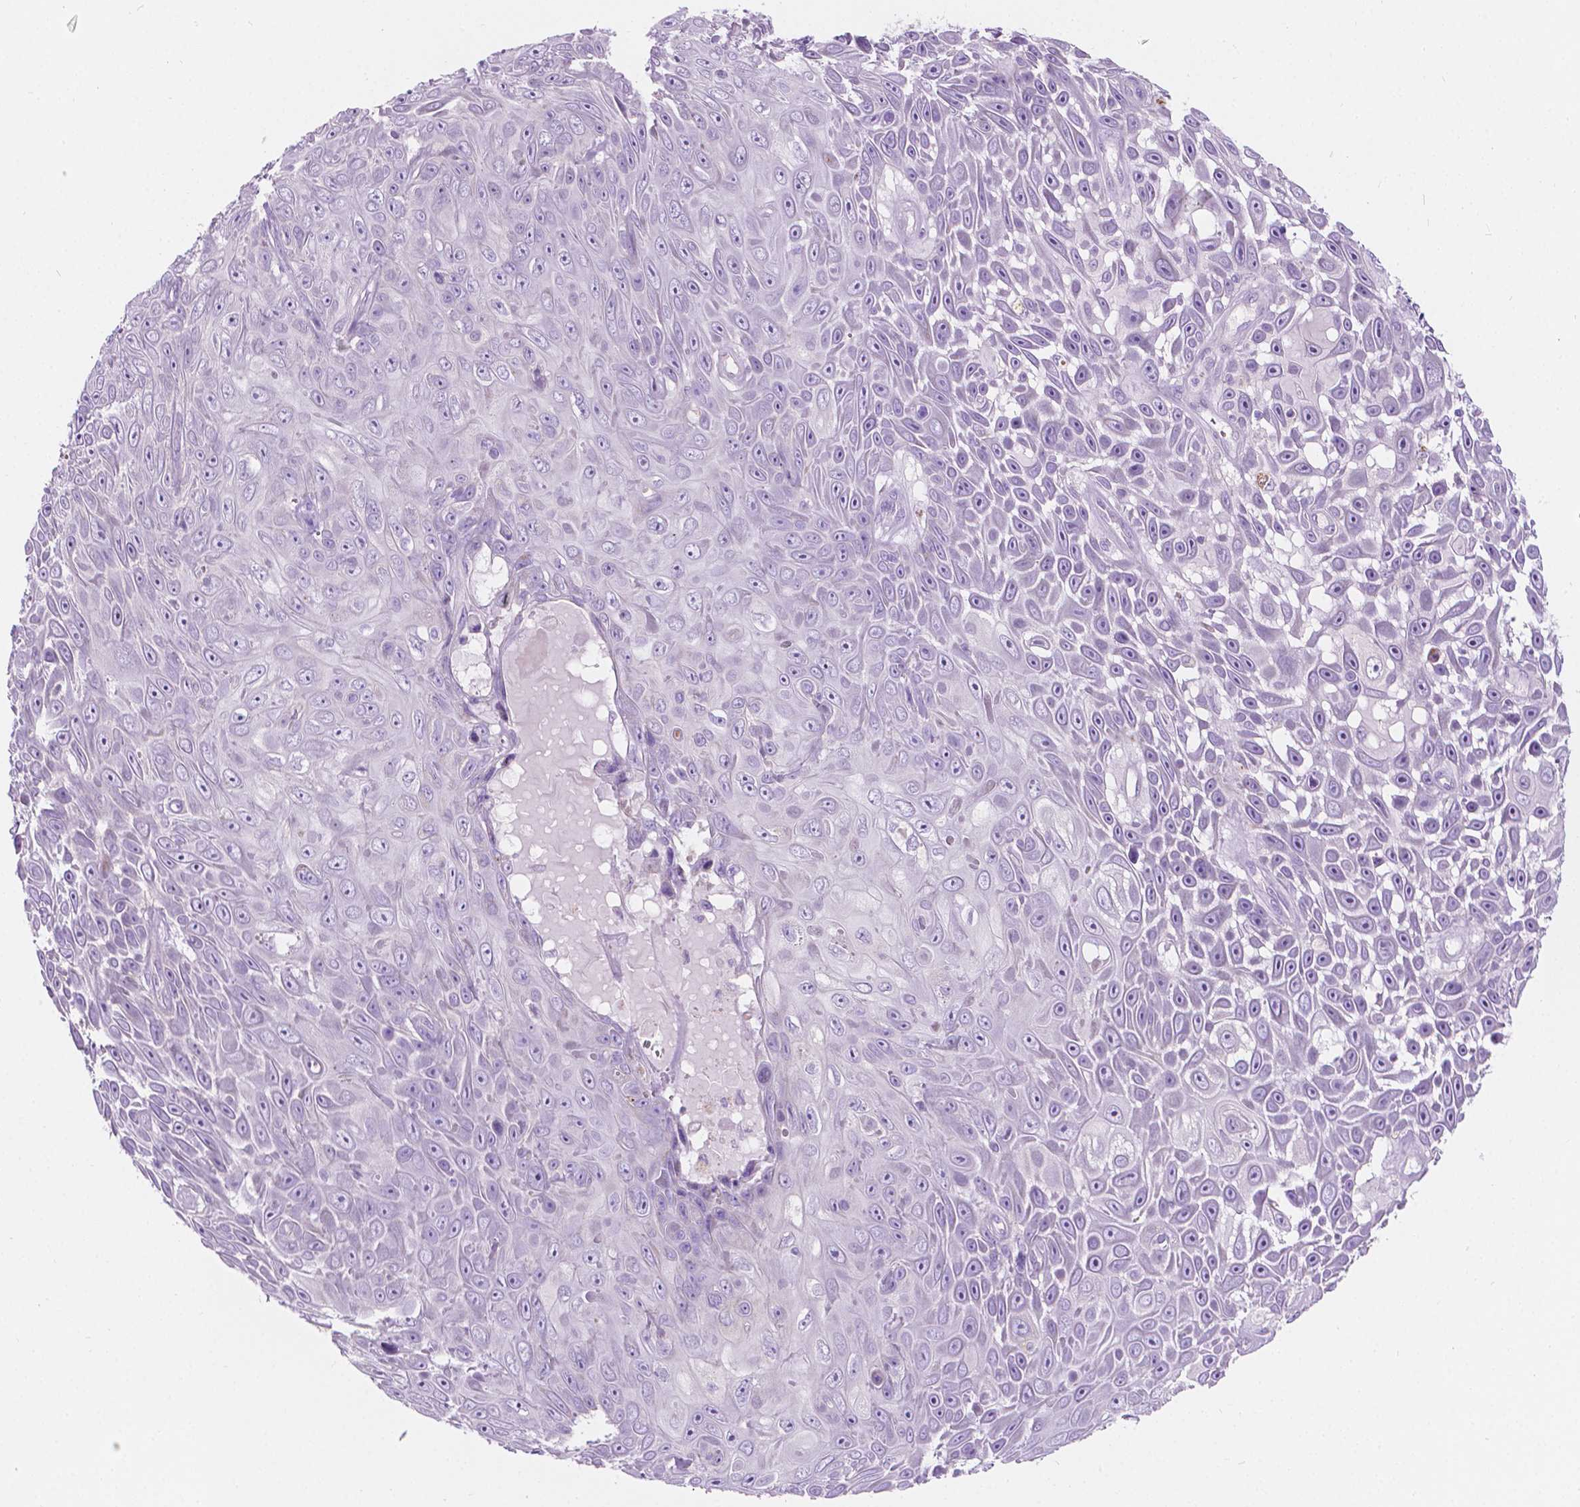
{"staining": {"intensity": "weak", "quantity": "25%-75%", "location": "nuclear"}, "tissue": "skin cancer", "cell_type": "Tumor cells", "image_type": "cancer", "snomed": [{"axis": "morphology", "description": "Squamous cell carcinoma, NOS"}, {"axis": "topography", "description": "Skin"}], "caption": "Protein analysis of skin cancer tissue shows weak nuclear expression in approximately 25%-75% of tumor cells.", "gene": "NOS1AP", "patient": {"sex": "male", "age": 82}}